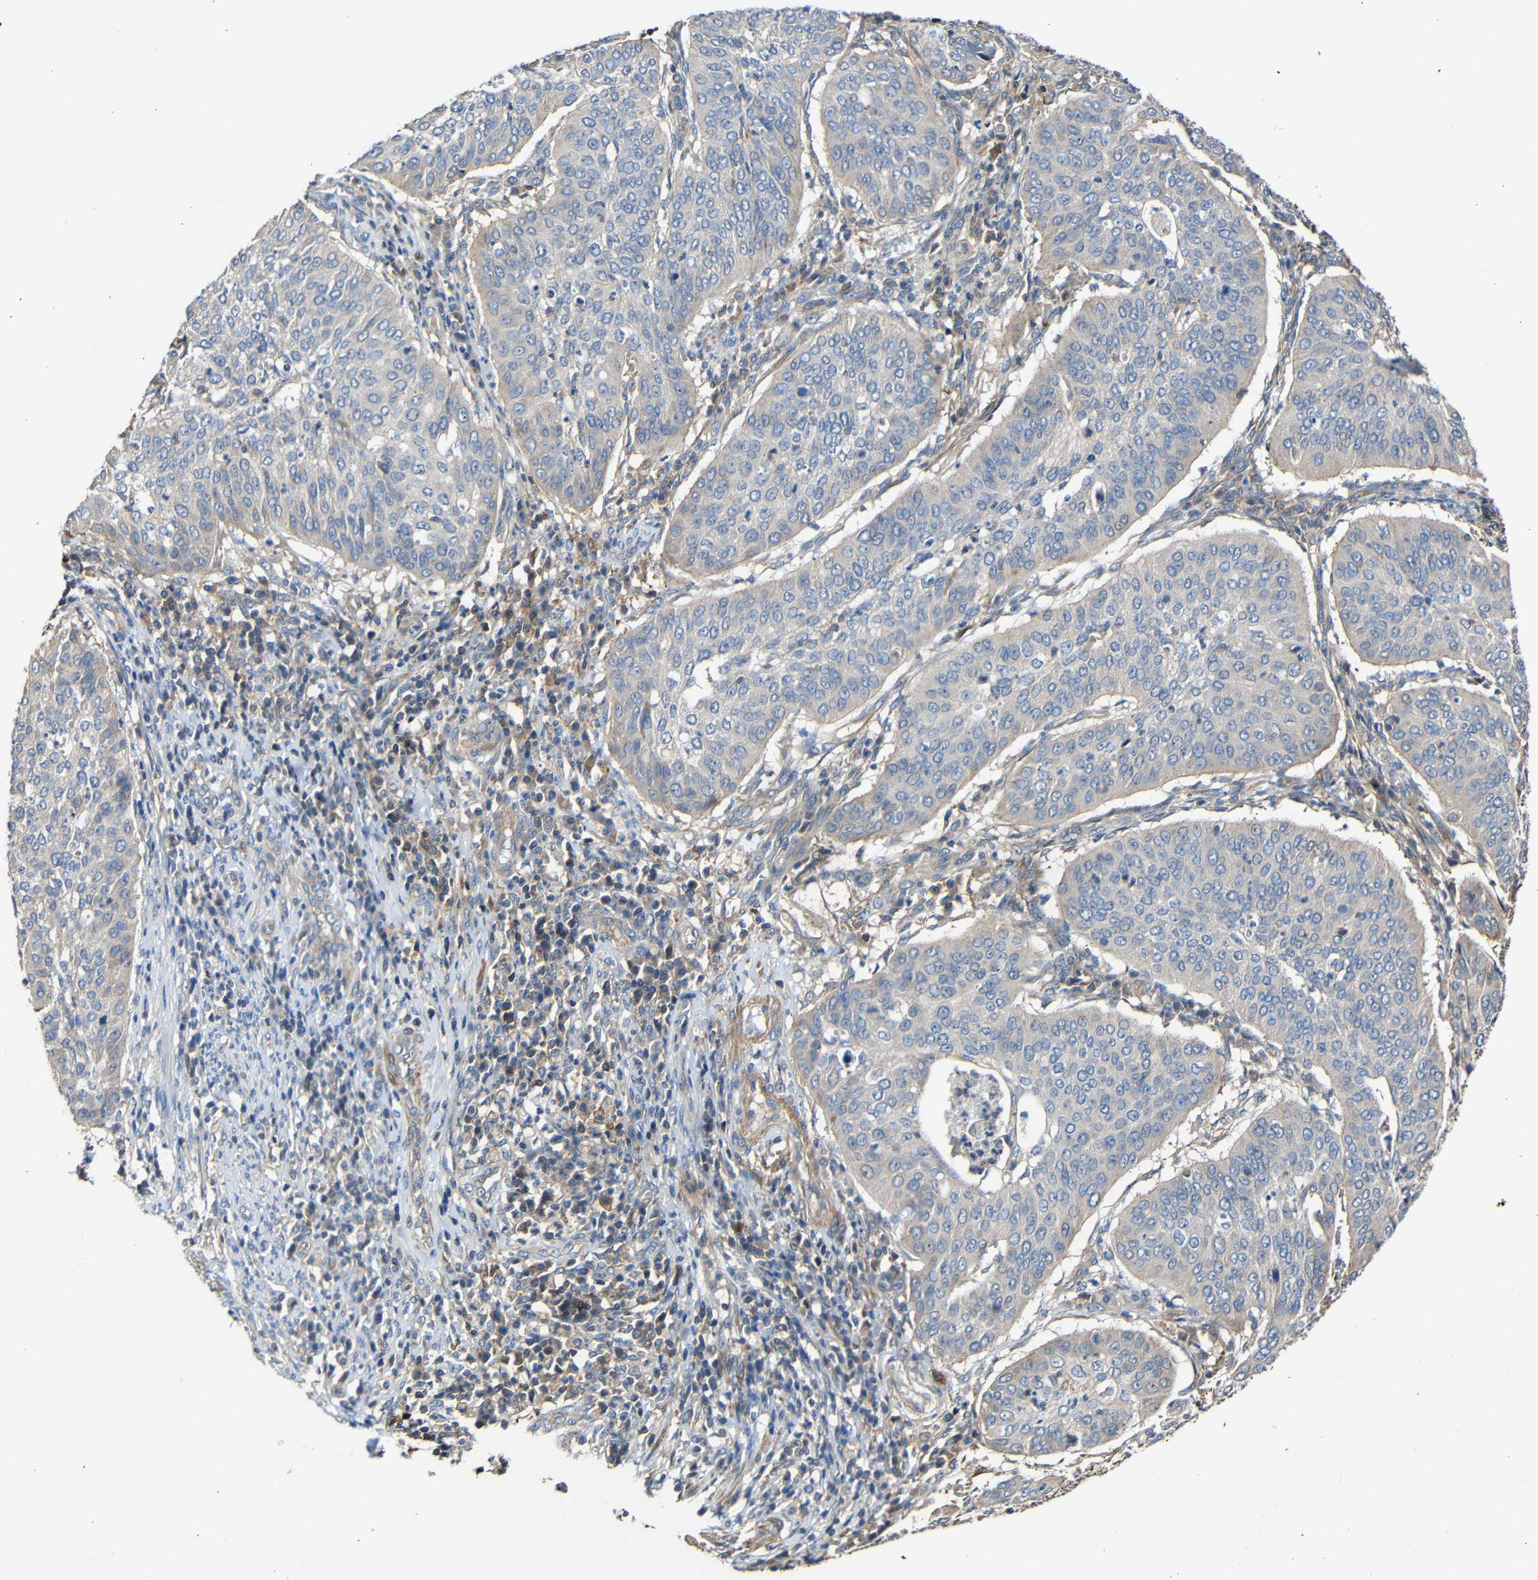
{"staining": {"intensity": "negative", "quantity": "none", "location": "none"}, "tissue": "cervical cancer", "cell_type": "Tumor cells", "image_type": "cancer", "snomed": [{"axis": "morphology", "description": "Normal tissue, NOS"}, {"axis": "morphology", "description": "Squamous cell carcinoma, NOS"}, {"axis": "topography", "description": "Cervix"}], "caption": "A micrograph of cervical cancer (squamous cell carcinoma) stained for a protein exhibits no brown staining in tumor cells. The staining was performed using DAB to visualize the protein expression in brown, while the nuclei were stained in blue with hematoxylin (Magnification: 20x).", "gene": "RHOT2", "patient": {"sex": "female", "age": 39}}